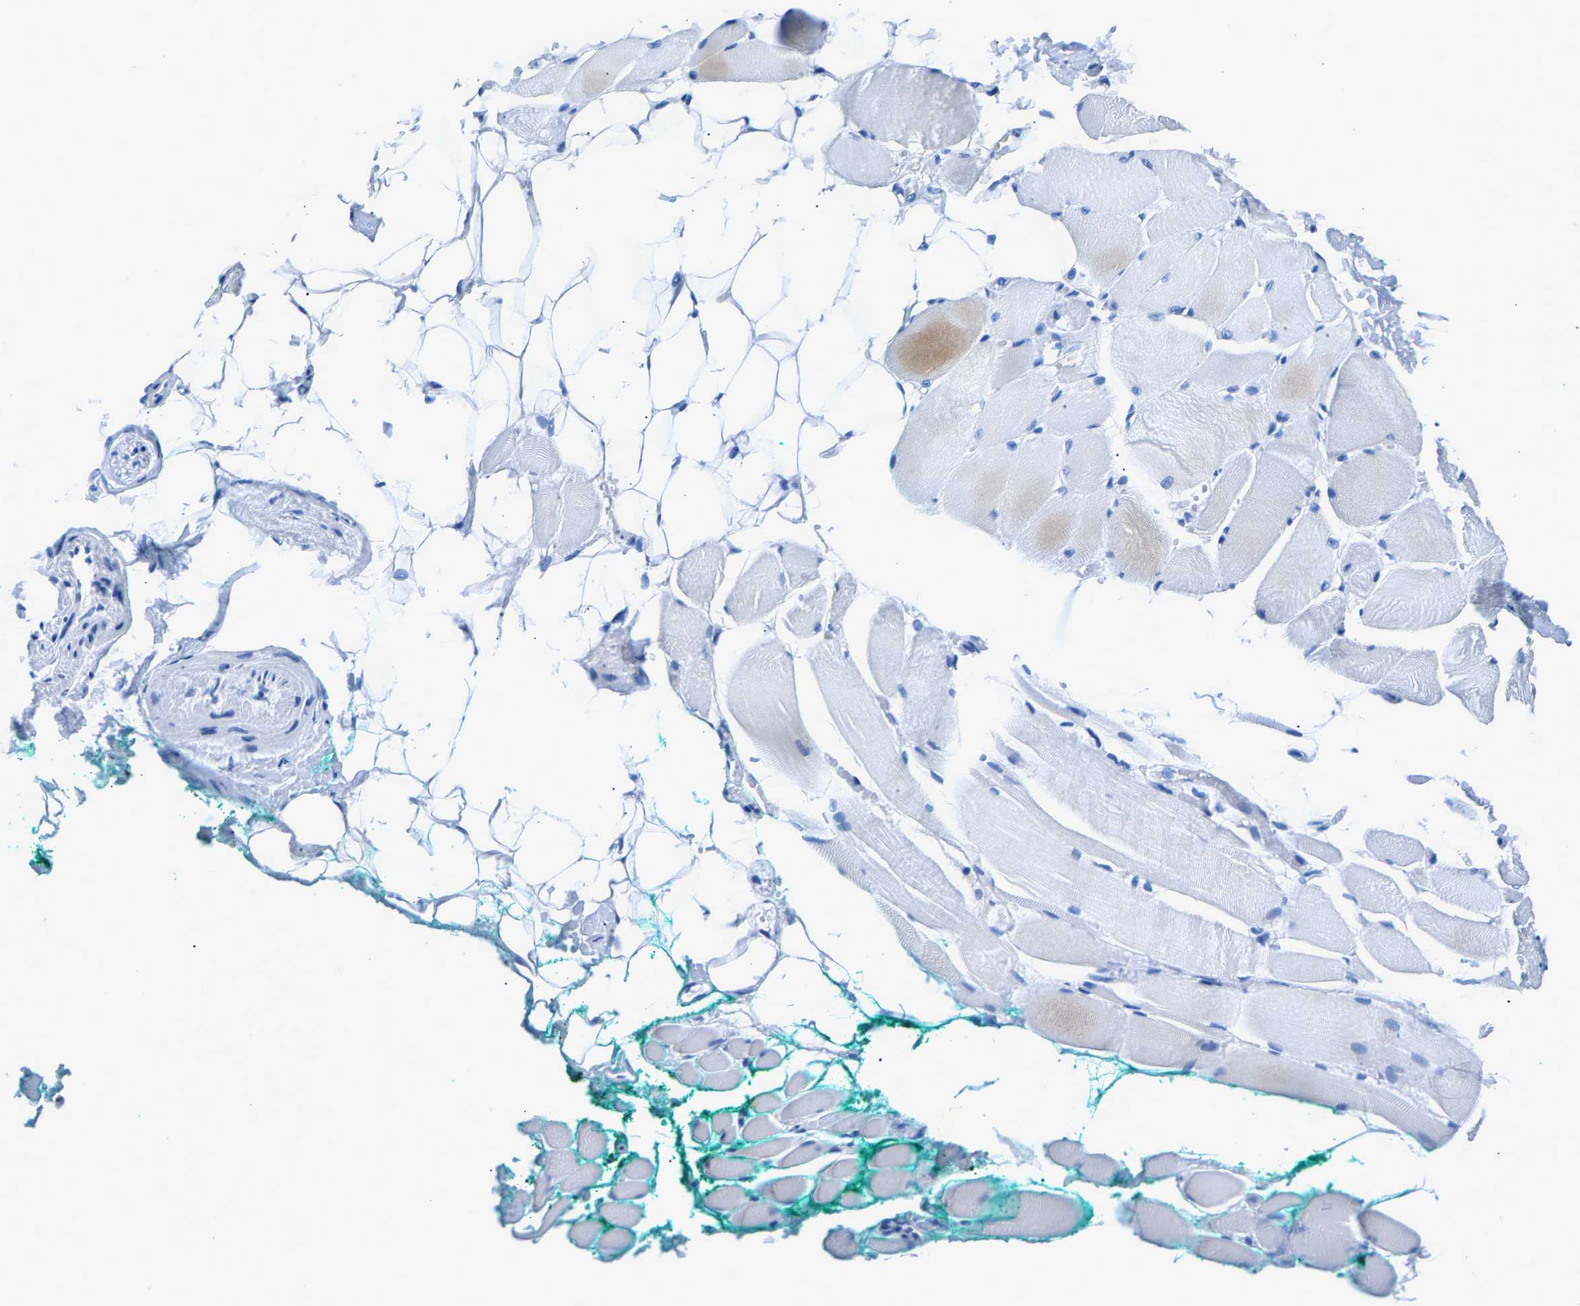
{"staining": {"intensity": "negative", "quantity": "none", "location": "none"}, "tissue": "skeletal muscle", "cell_type": "Myocytes", "image_type": "normal", "snomed": [{"axis": "morphology", "description": "Normal tissue, NOS"}, {"axis": "topography", "description": "Skeletal muscle"}, {"axis": "topography", "description": "Peripheral nerve tissue"}], "caption": "An immunohistochemistry (IHC) image of benign skeletal muscle is shown. There is no staining in myocytes of skeletal muscle.", "gene": "CPS1", "patient": {"sex": "female", "age": 84}}